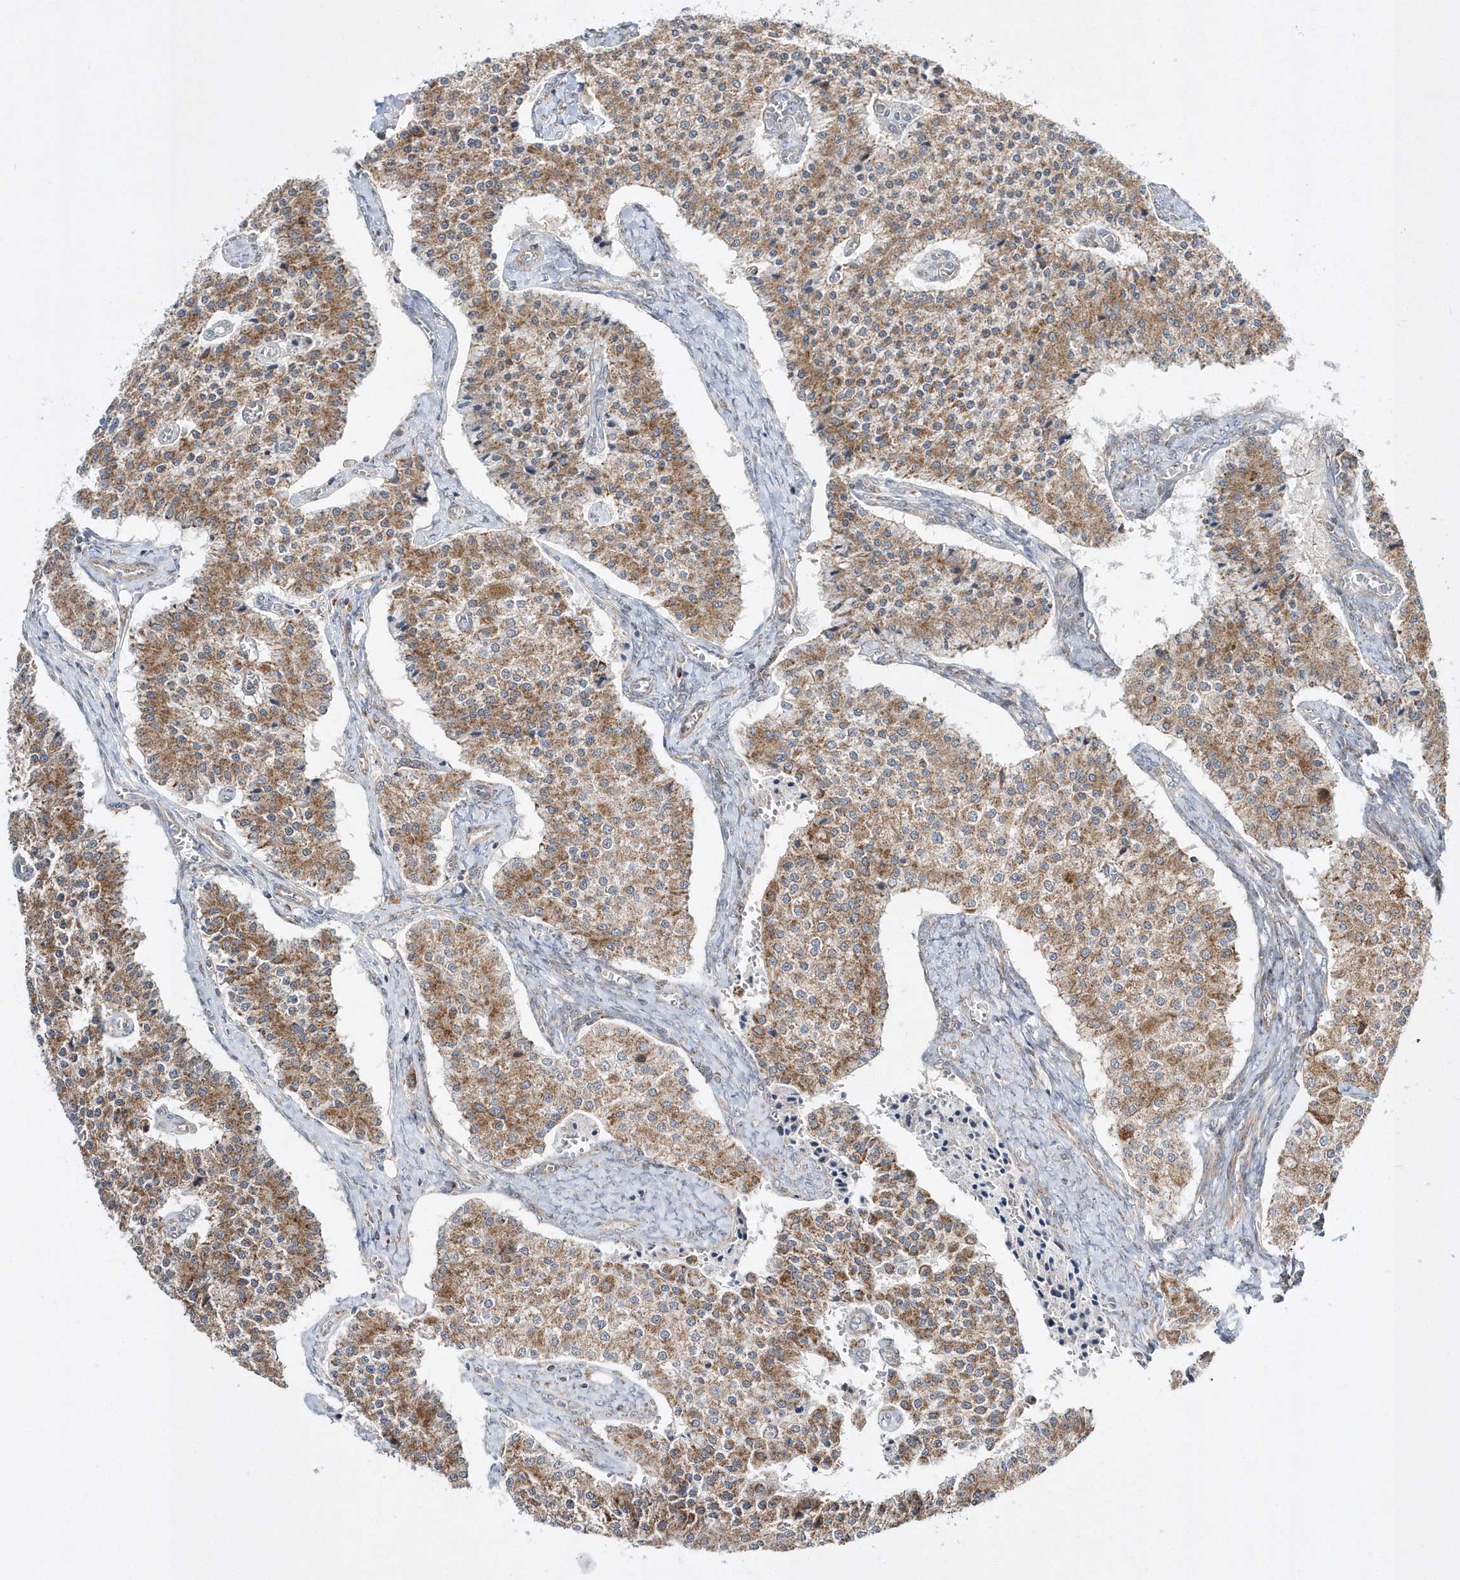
{"staining": {"intensity": "moderate", "quantity": ">75%", "location": "cytoplasmic/membranous"}, "tissue": "carcinoid", "cell_type": "Tumor cells", "image_type": "cancer", "snomed": [{"axis": "morphology", "description": "Carcinoid, malignant, NOS"}, {"axis": "topography", "description": "Colon"}], "caption": "A micrograph of malignant carcinoid stained for a protein exhibits moderate cytoplasmic/membranous brown staining in tumor cells. The protein is stained brown, and the nuclei are stained in blue (DAB (3,3'-diaminobenzidine) IHC with brightfield microscopy, high magnification).", "gene": "OPA1", "patient": {"sex": "female", "age": 52}}